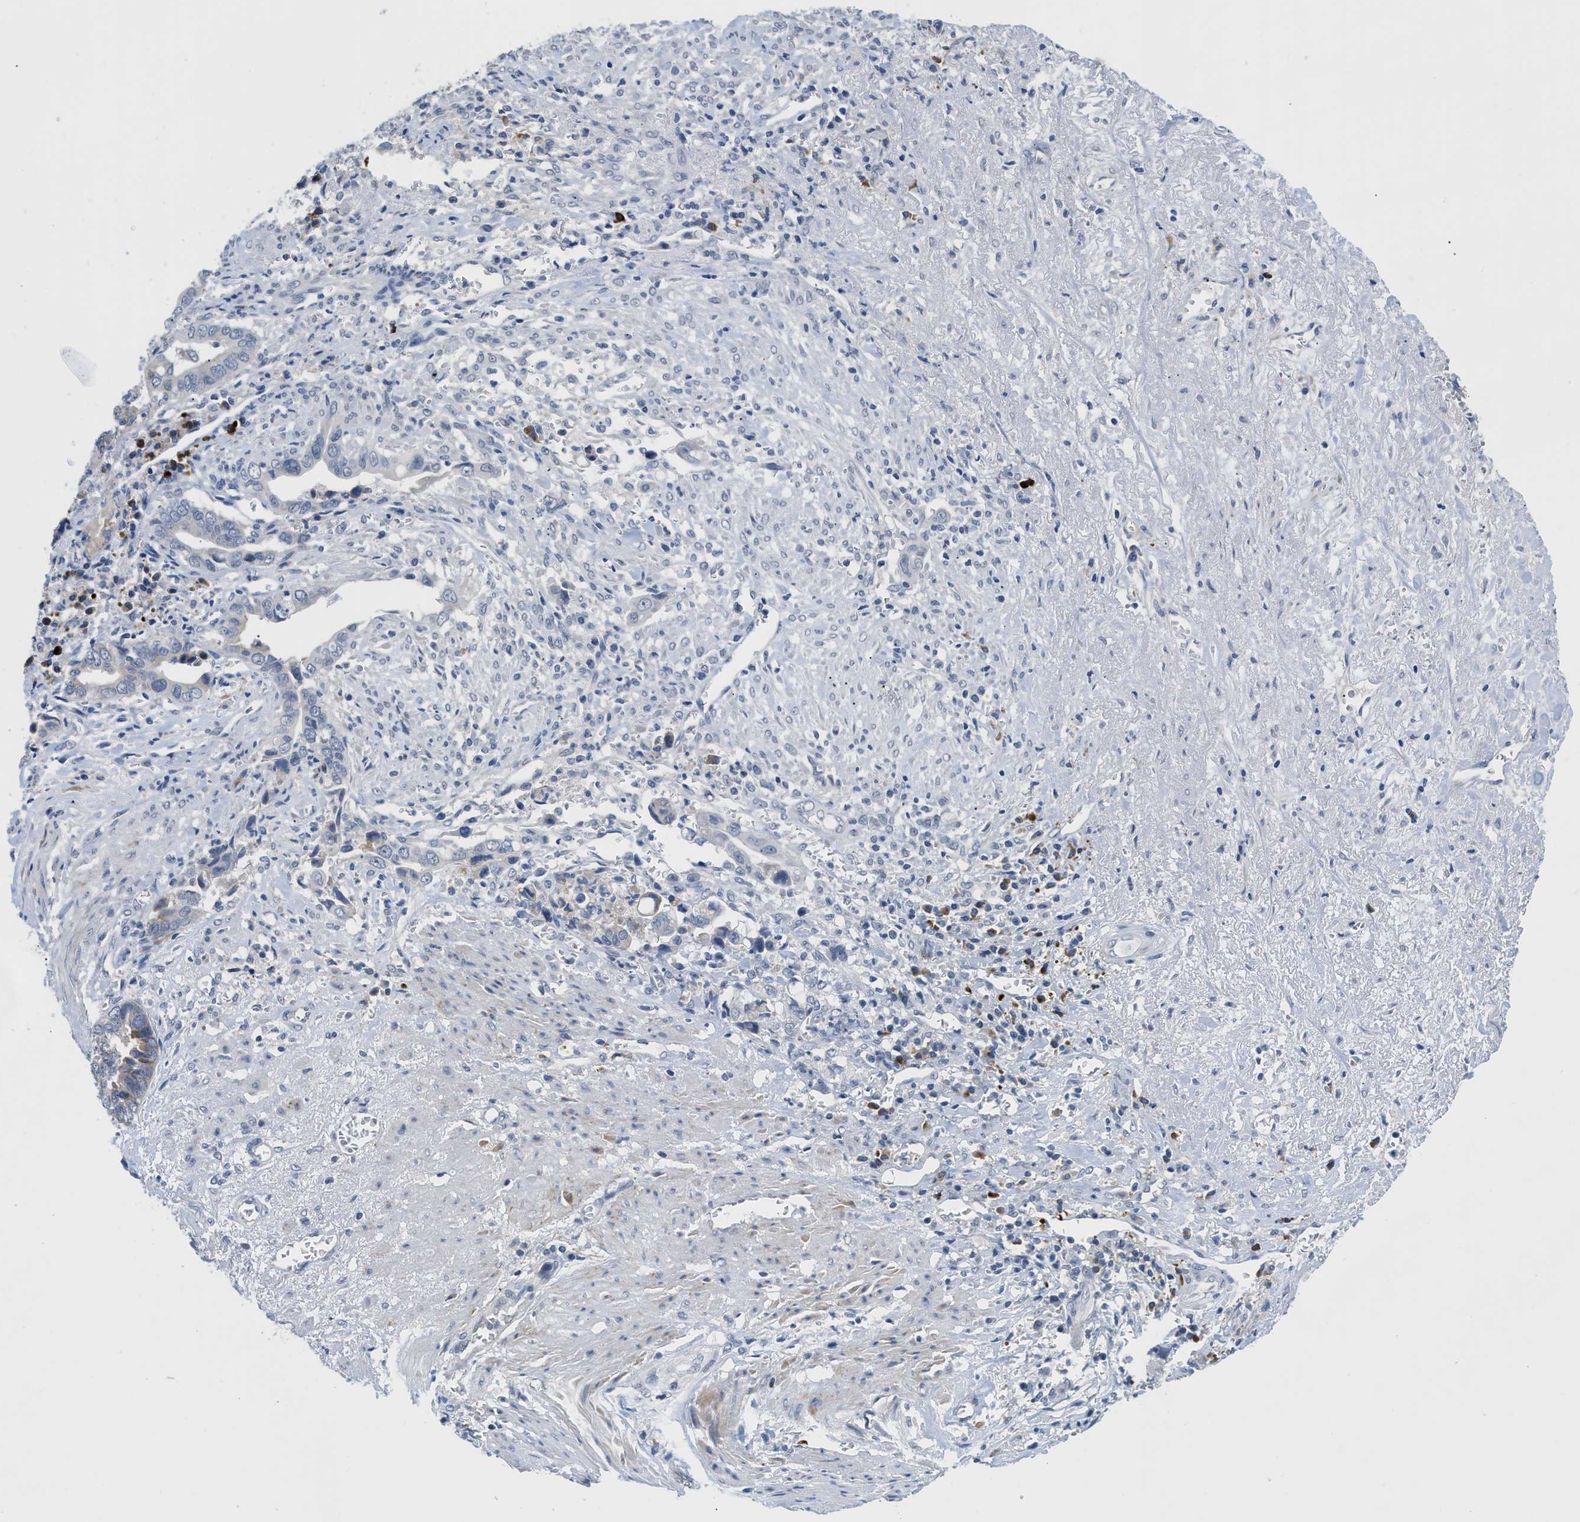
{"staining": {"intensity": "moderate", "quantity": "25%-75%", "location": "cytoplasmic/membranous"}, "tissue": "liver cancer", "cell_type": "Tumor cells", "image_type": "cancer", "snomed": [{"axis": "morphology", "description": "Cholangiocarcinoma"}, {"axis": "topography", "description": "Liver"}], "caption": "Immunohistochemistry (DAB) staining of liver cancer (cholangiocarcinoma) reveals moderate cytoplasmic/membranous protein positivity in about 25%-75% of tumor cells. (DAB (3,3'-diaminobenzidine) = brown stain, brightfield microscopy at high magnification).", "gene": "OR9K2", "patient": {"sex": "female", "age": 79}}